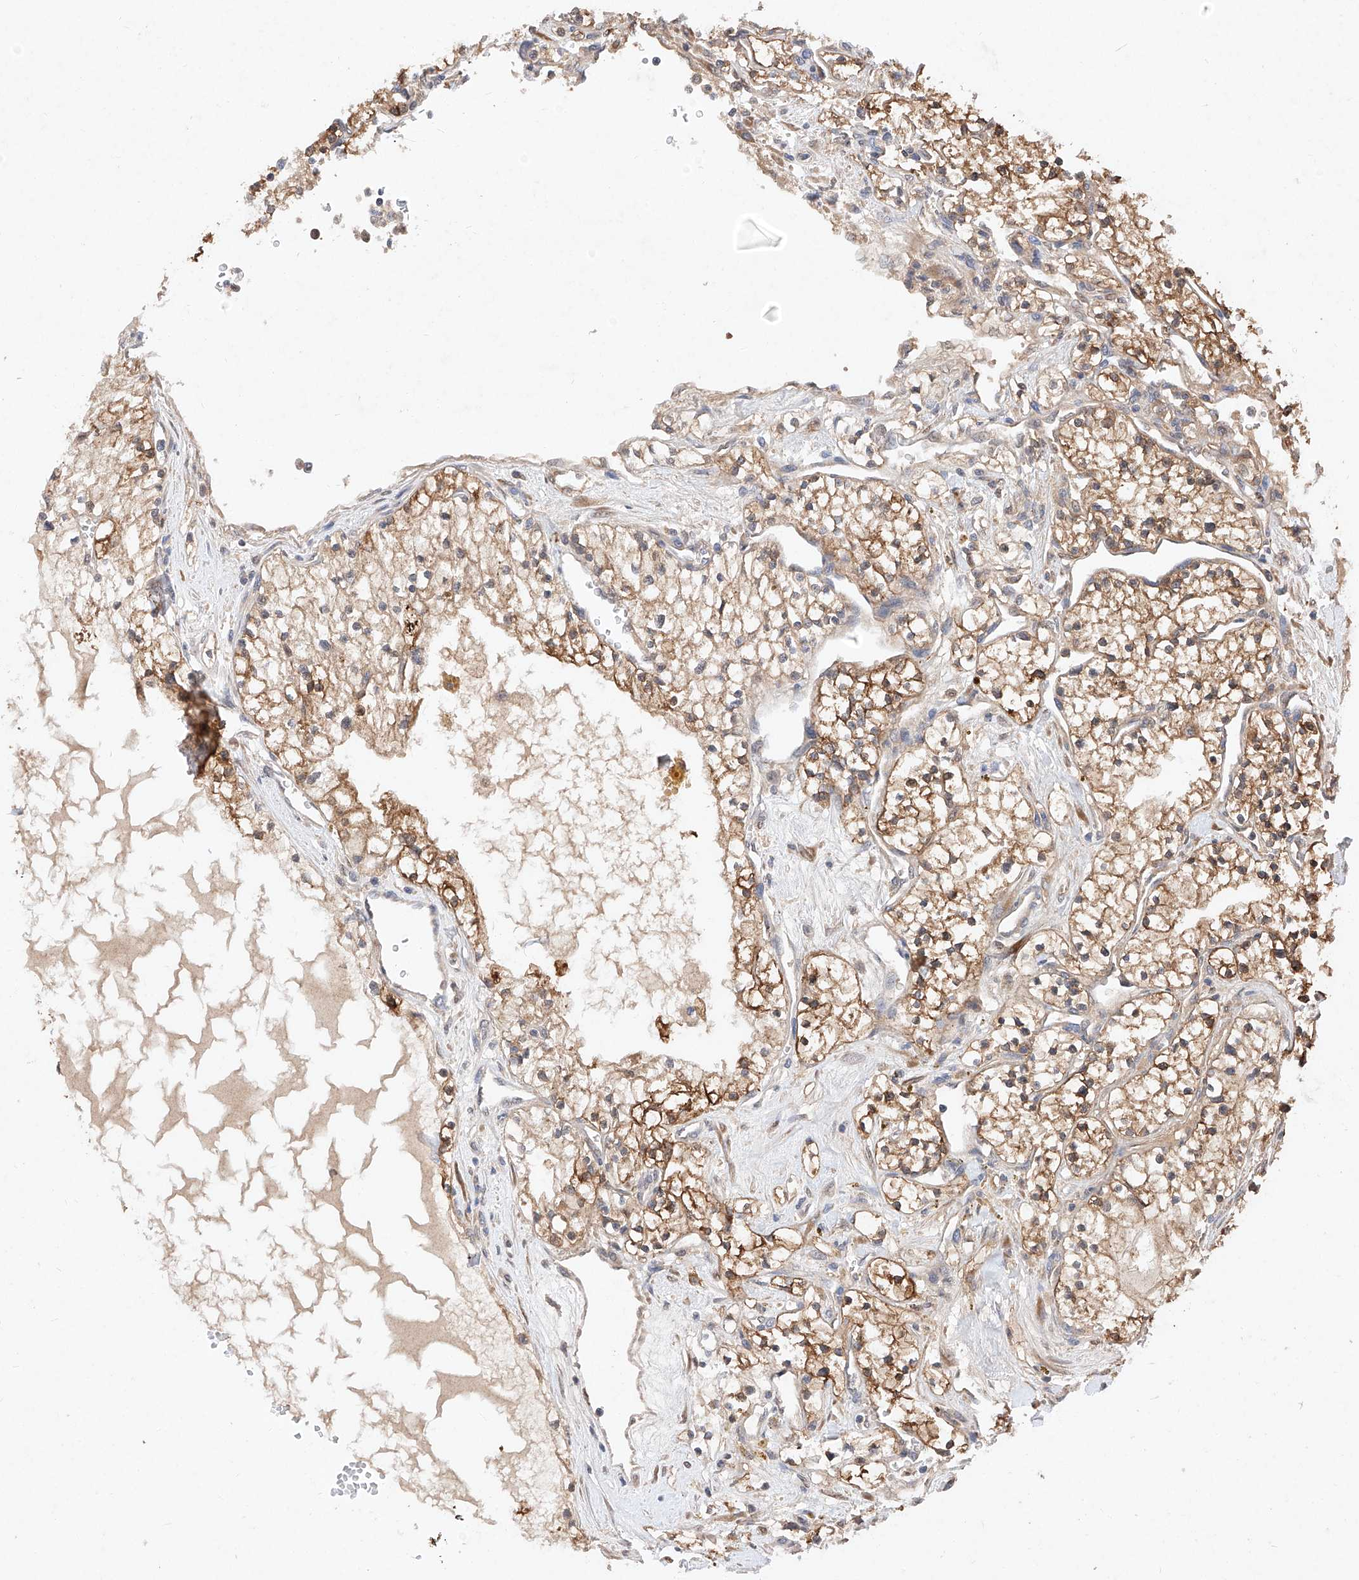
{"staining": {"intensity": "moderate", "quantity": ">75%", "location": "cytoplasmic/membranous"}, "tissue": "renal cancer", "cell_type": "Tumor cells", "image_type": "cancer", "snomed": [{"axis": "morphology", "description": "Normal tissue, NOS"}, {"axis": "morphology", "description": "Adenocarcinoma, NOS"}, {"axis": "topography", "description": "Kidney"}], "caption": "Immunohistochemistry (DAB) staining of renal adenocarcinoma exhibits moderate cytoplasmic/membranous protein positivity in approximately >75% of tumor cells. Nuclei are stained in blue.", "gene": "ZSCAN4", "patient": {"sex": "male", "age": 68}}